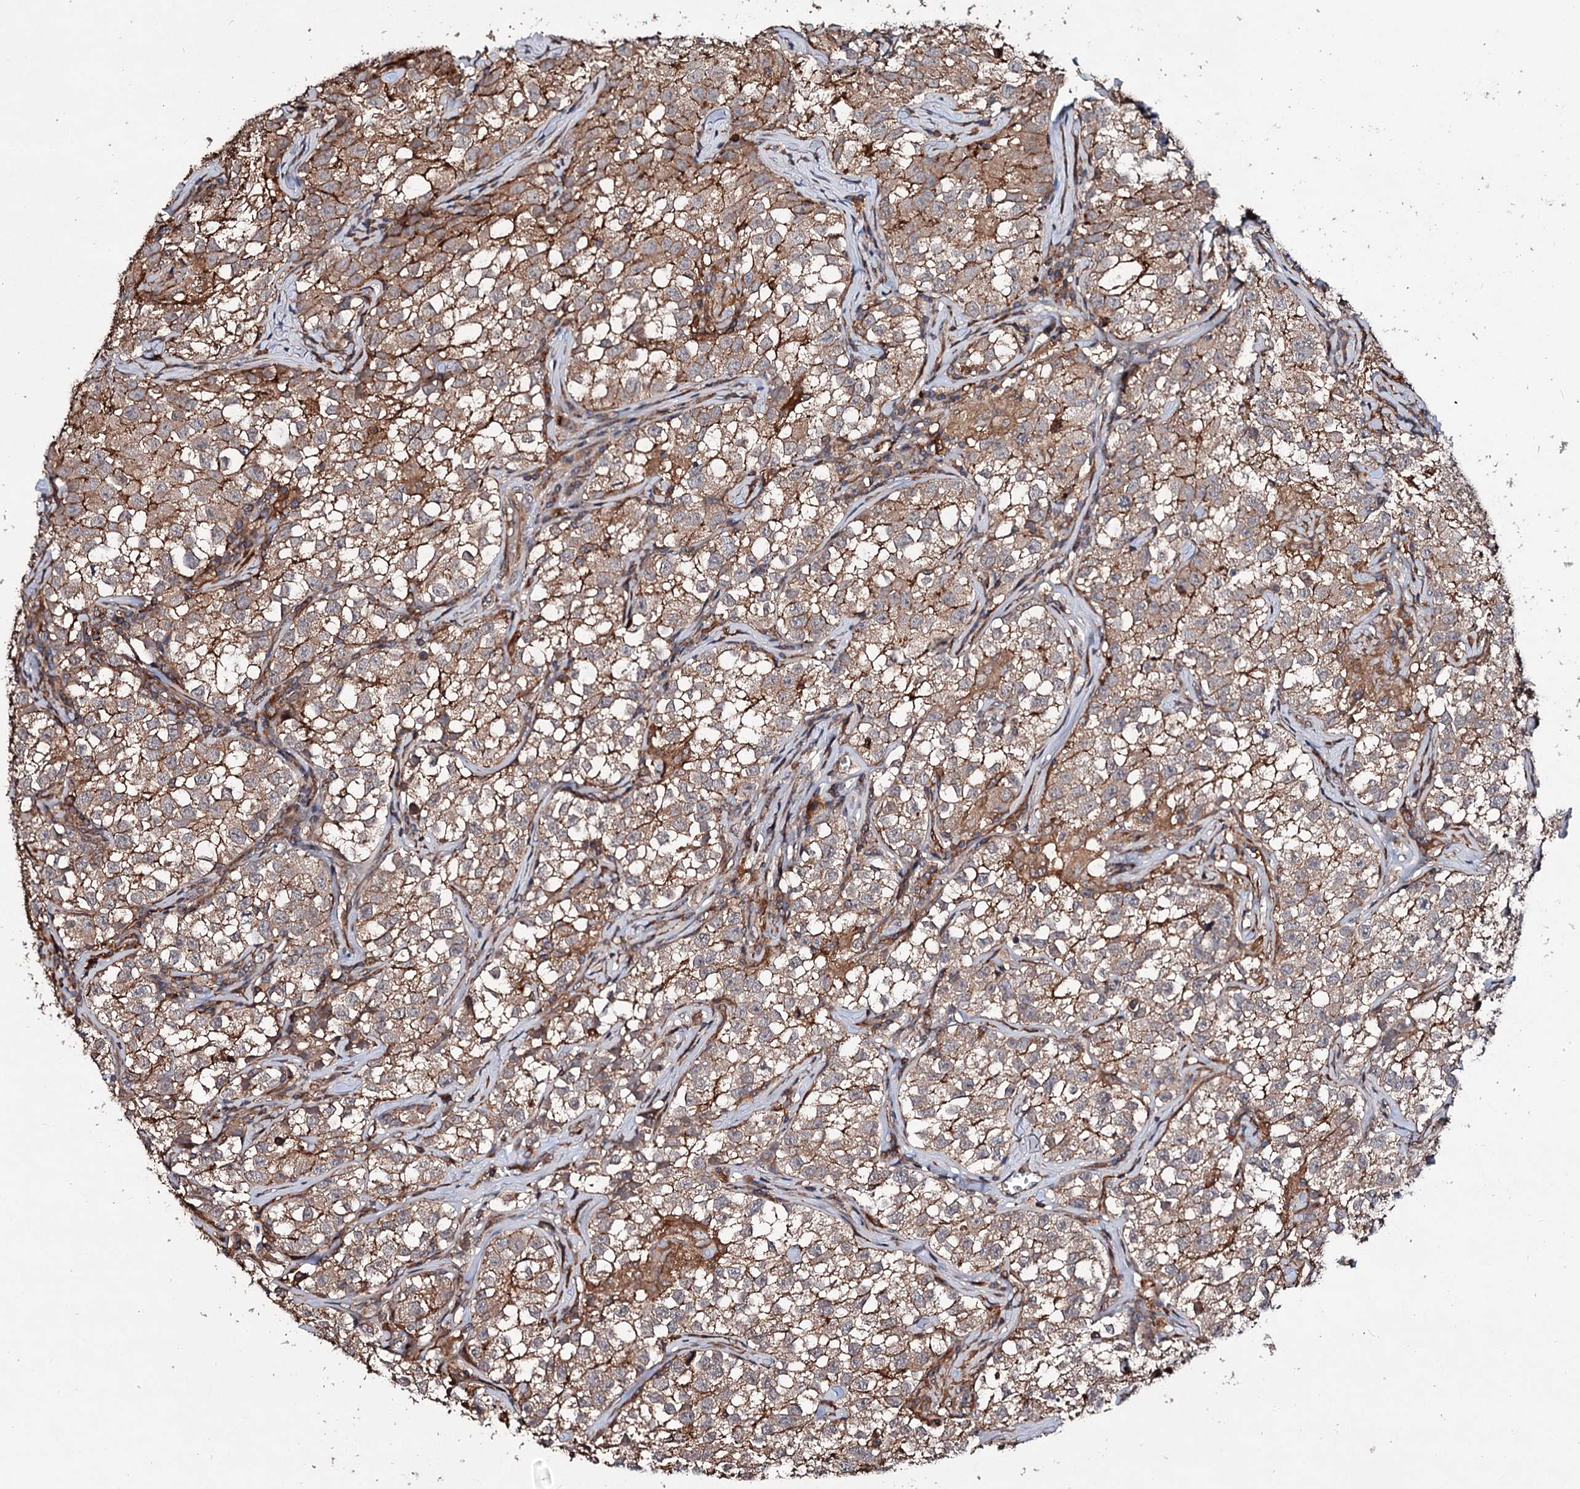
{"staining": {"intensity": "moderate", "quantity": ">75%", "location": "cytoplasmic/membranous"}, "tissue": "testis cancer", "cell_type": "Tumor cells", "image_type": "cancer", "snomed": [{"axis": "morphology", "description": "Seminoma, NOS"}, {"axis": "morphology", "description": "Carcinoma, Embryonal, NOS"}, {"axis": "topography", "description": "Testis"}], "caption": "A high-resolution histopathology image shows IHC staining of embryonal carcinoma (testis), which reveals moderate cytoplasmic/membranous positivity in approximately >75% of tumor cells.", "gene": "GRIP1", "patient": {"sex": "male", "age": 43}}